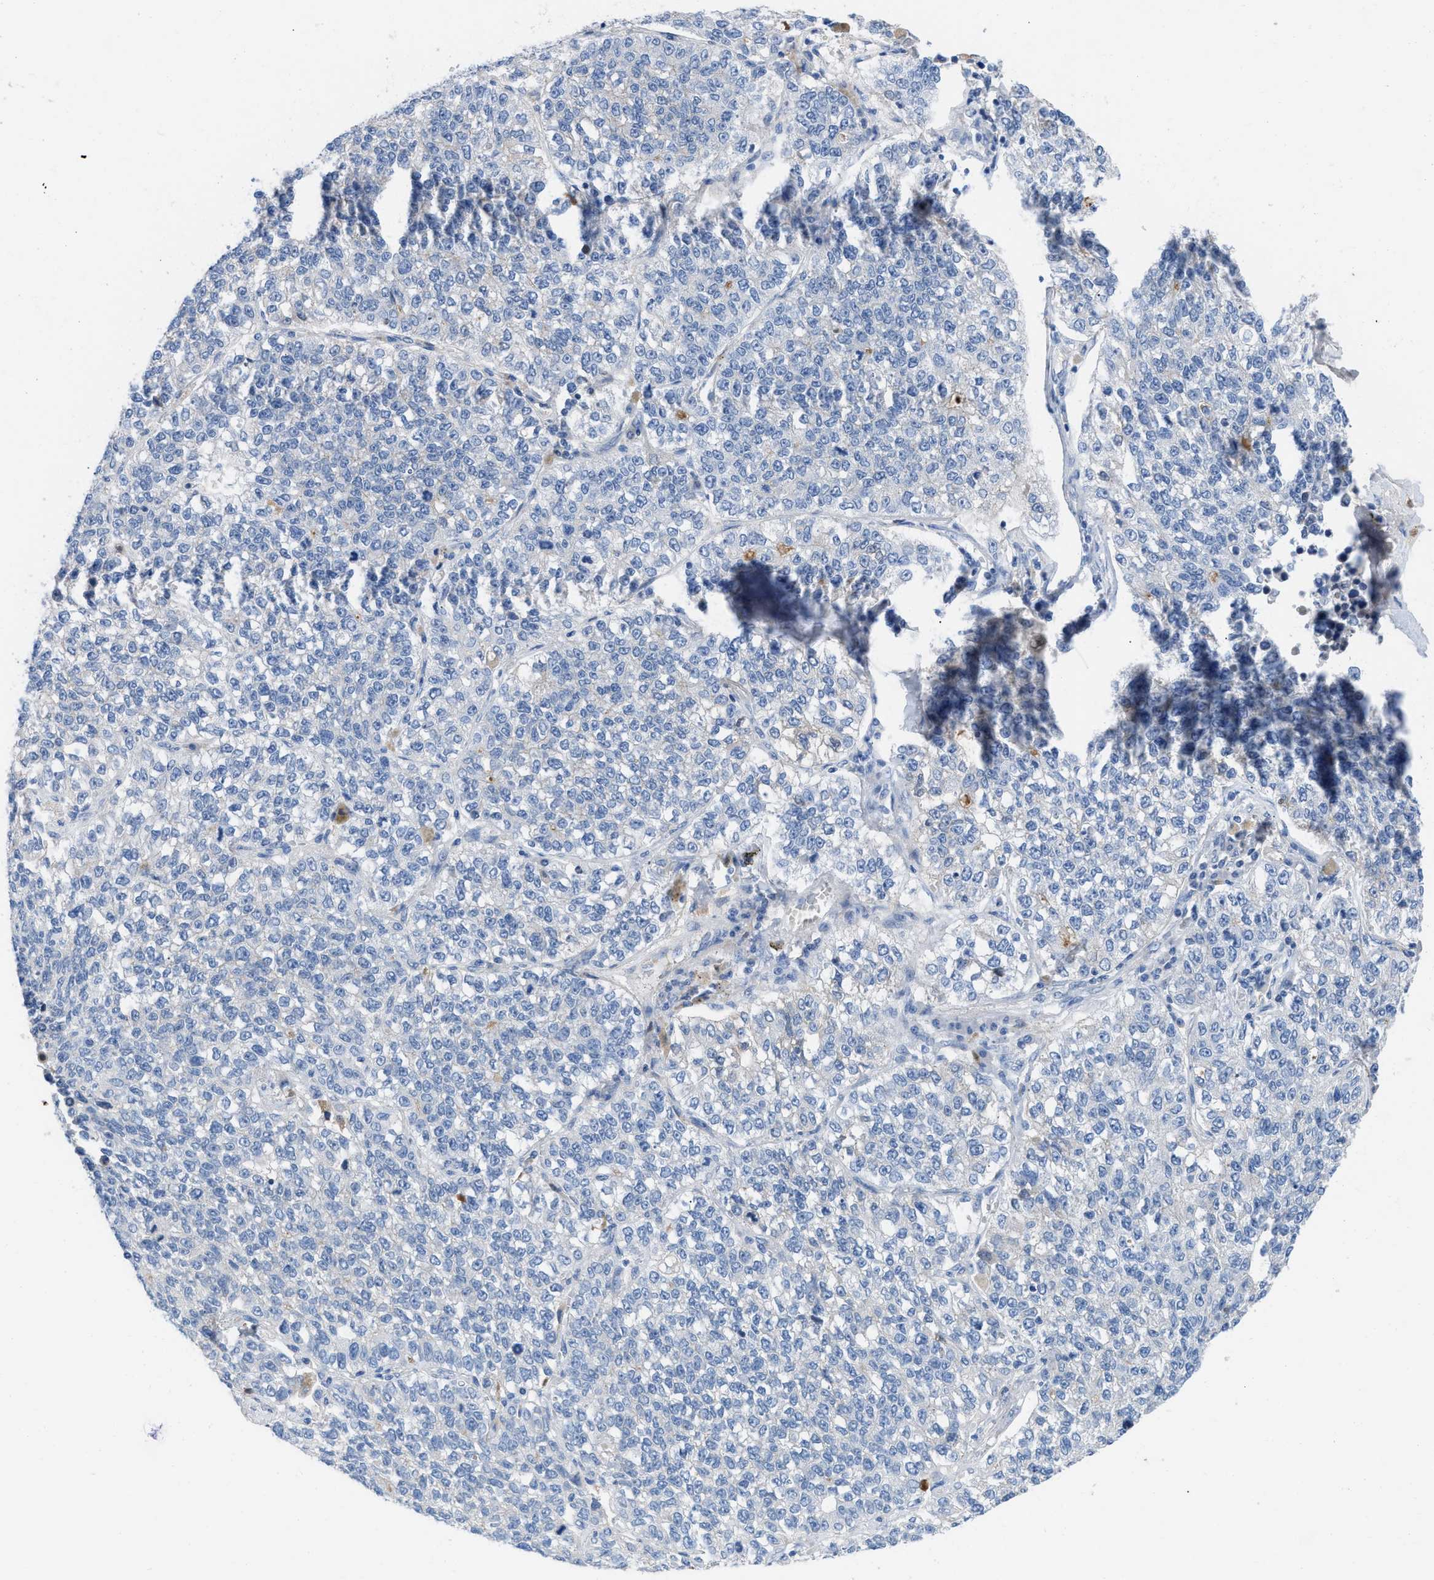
{"staining": {"intensity": "negative", "quantity": "none", "location": "none"}, "tissue": "lung cancer", "cell_type": "Tumor cells", "image_type": "cancer", "snomed": [{"axis": "morphology", "description": "Adenocarcinoma, NOS"}, {"axis": "topography", "description": "Lung"}], "caption": "The photomicrograph shows no significant expression in tumor cells of adenocarcinoma (lung). The staining is performed using DAB brown chromogen with nuclei counter-stained in using hematoxylin.", "gene": "HPX", "patient": {"sex": "male", "age": 49}}